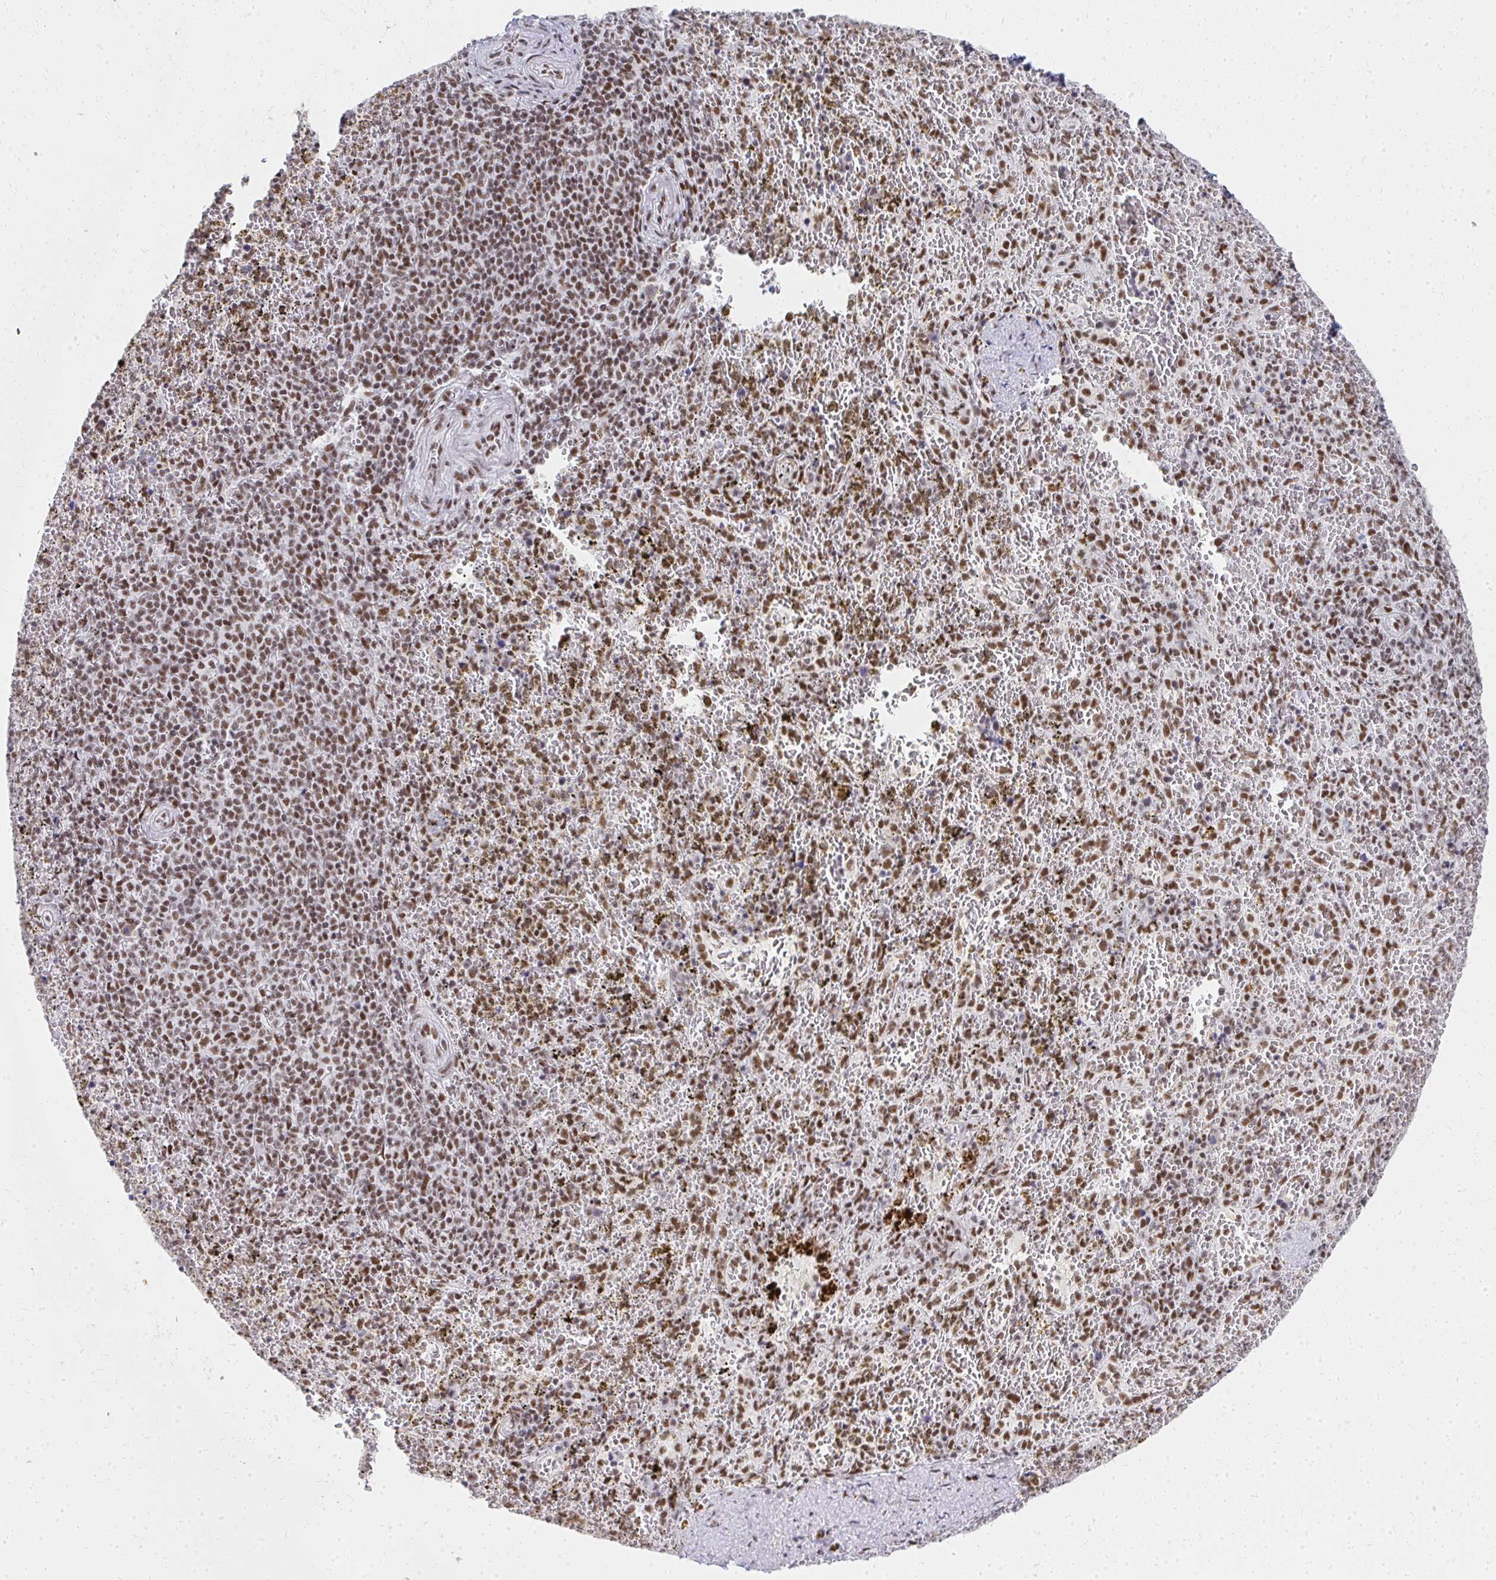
{"staining": {"intensity": "moderate", "quantity": ">75%", "location": "nuclear"}, "tissue": "spleen", "cell_type": "Cells in red pulp", "image_type": "normal", "snomed": [{"axis": "morphology", "description": "Normal tissue, NOS"}, {"axis": "topography", "description": "Spleen"}], "caption": "Spleen stained with immunohistochemistry shows moderate nuclear positivity in approximately >75% of cells in red pulp. The staining was performed using DAB (3,3'-diaminobenzidine) to visualize the protein expression in brown, while the nuclei were stained in blue with hematoxylin (Magnification: 20x).", "gene": "CREBBP", "patient": {"sex": "female", "age": 50}}